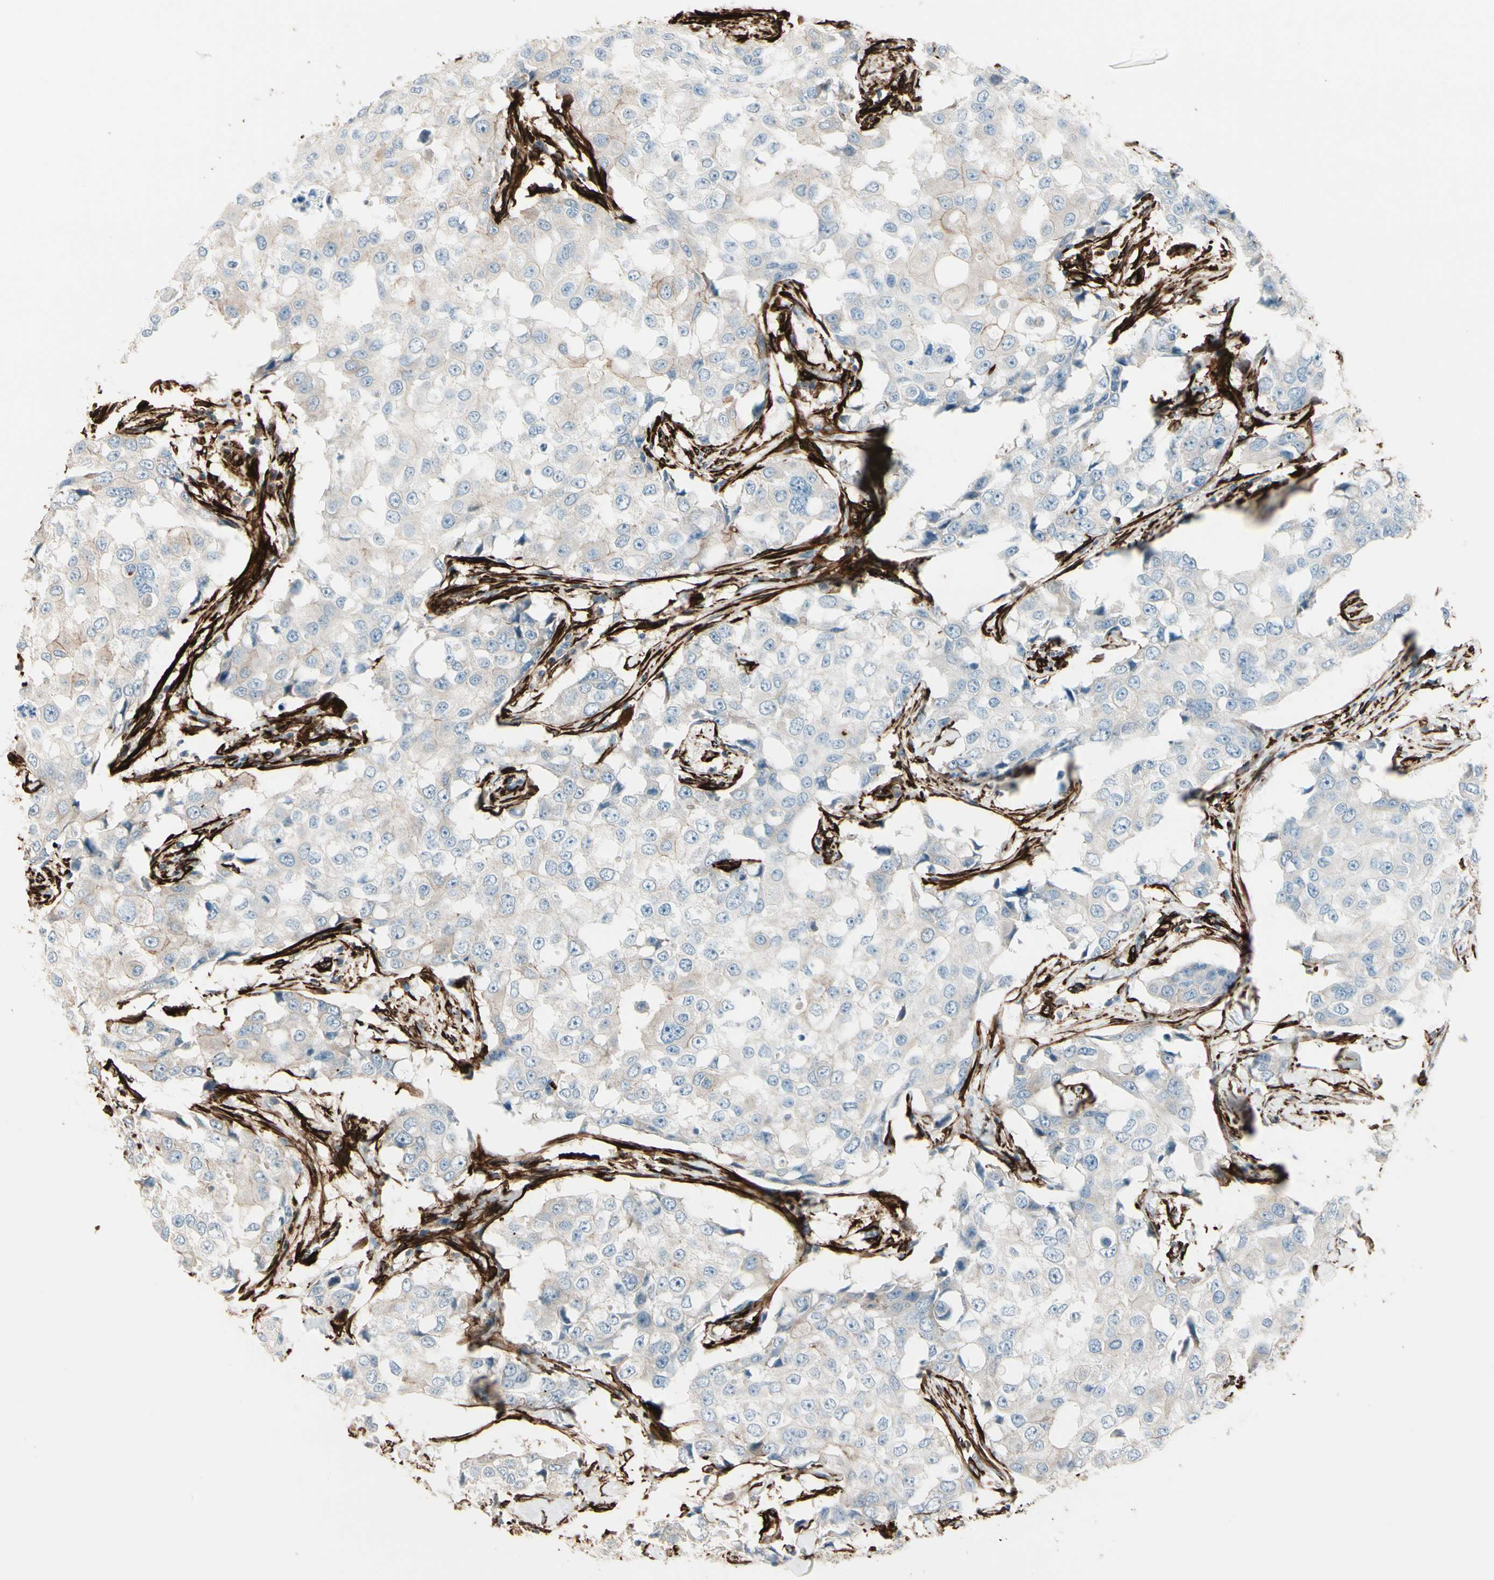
{"staining": {"intensity": "weak", "quantity": "<25%", "location": "cytoplasmic/membranous"}, "tissue": "breast cancer", "cell_type": "Tumor cells", "image_type": "cancer", "snomed": [{"axis": "morphology", "description": "Duct carcinoma"}, {"axis": "topography", "description": "Breast"}], "caption": "Immunohistochemistry of invasive ductal carcinoma (breast) exhibits no staining in tumor cells.", "gene": "CALD1", "patient": {"sex": "female", "age": 27}}